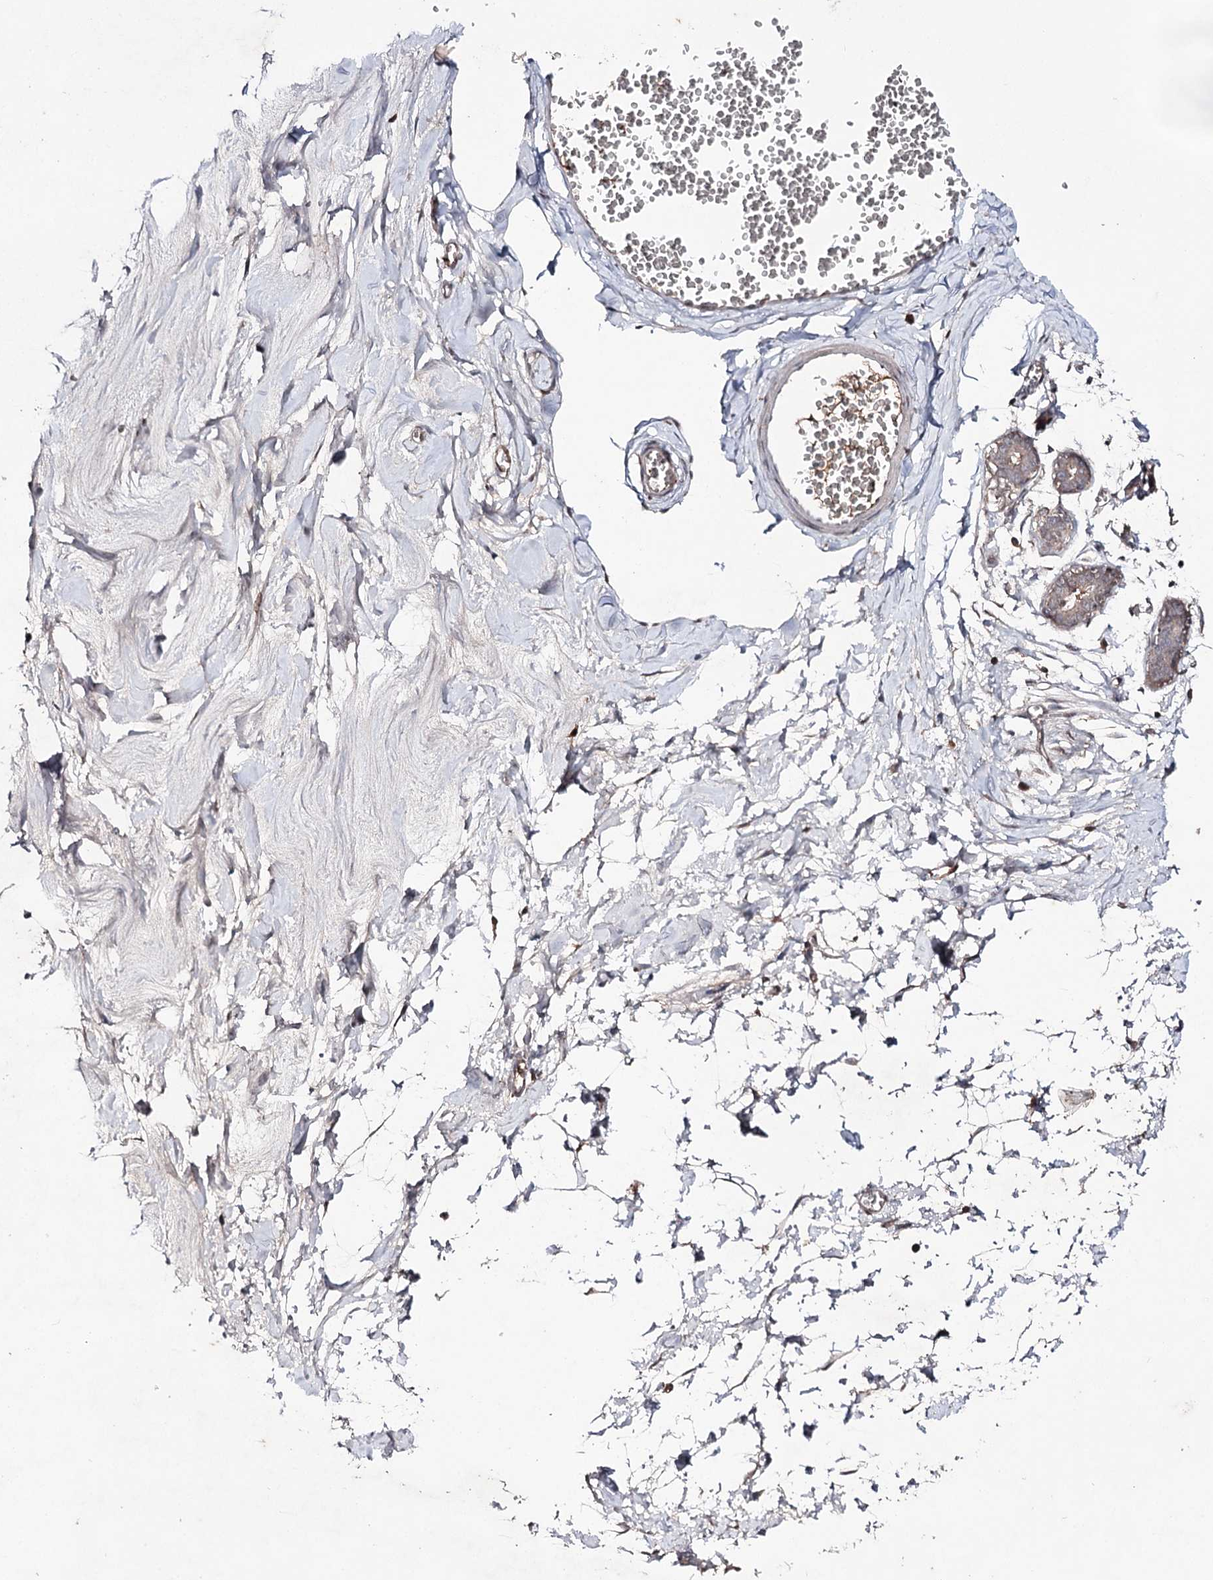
{"staining": {"intensity": "negative", "quantity": "none", "location": "none"}, "tissue": "breast", "cell_type": "Adipocytes", "image_type": "normal", "snomed": [{"axis": "morphology", "description": "Normal tissue, NOS"}, {"axis": "topography", "description": "Breast"}], "caption": "A photomicrograph of human breast is negative for staining in adipocytes.", "gene": "SYNGR3", "patient": {"sex": "female", "age": 27}}